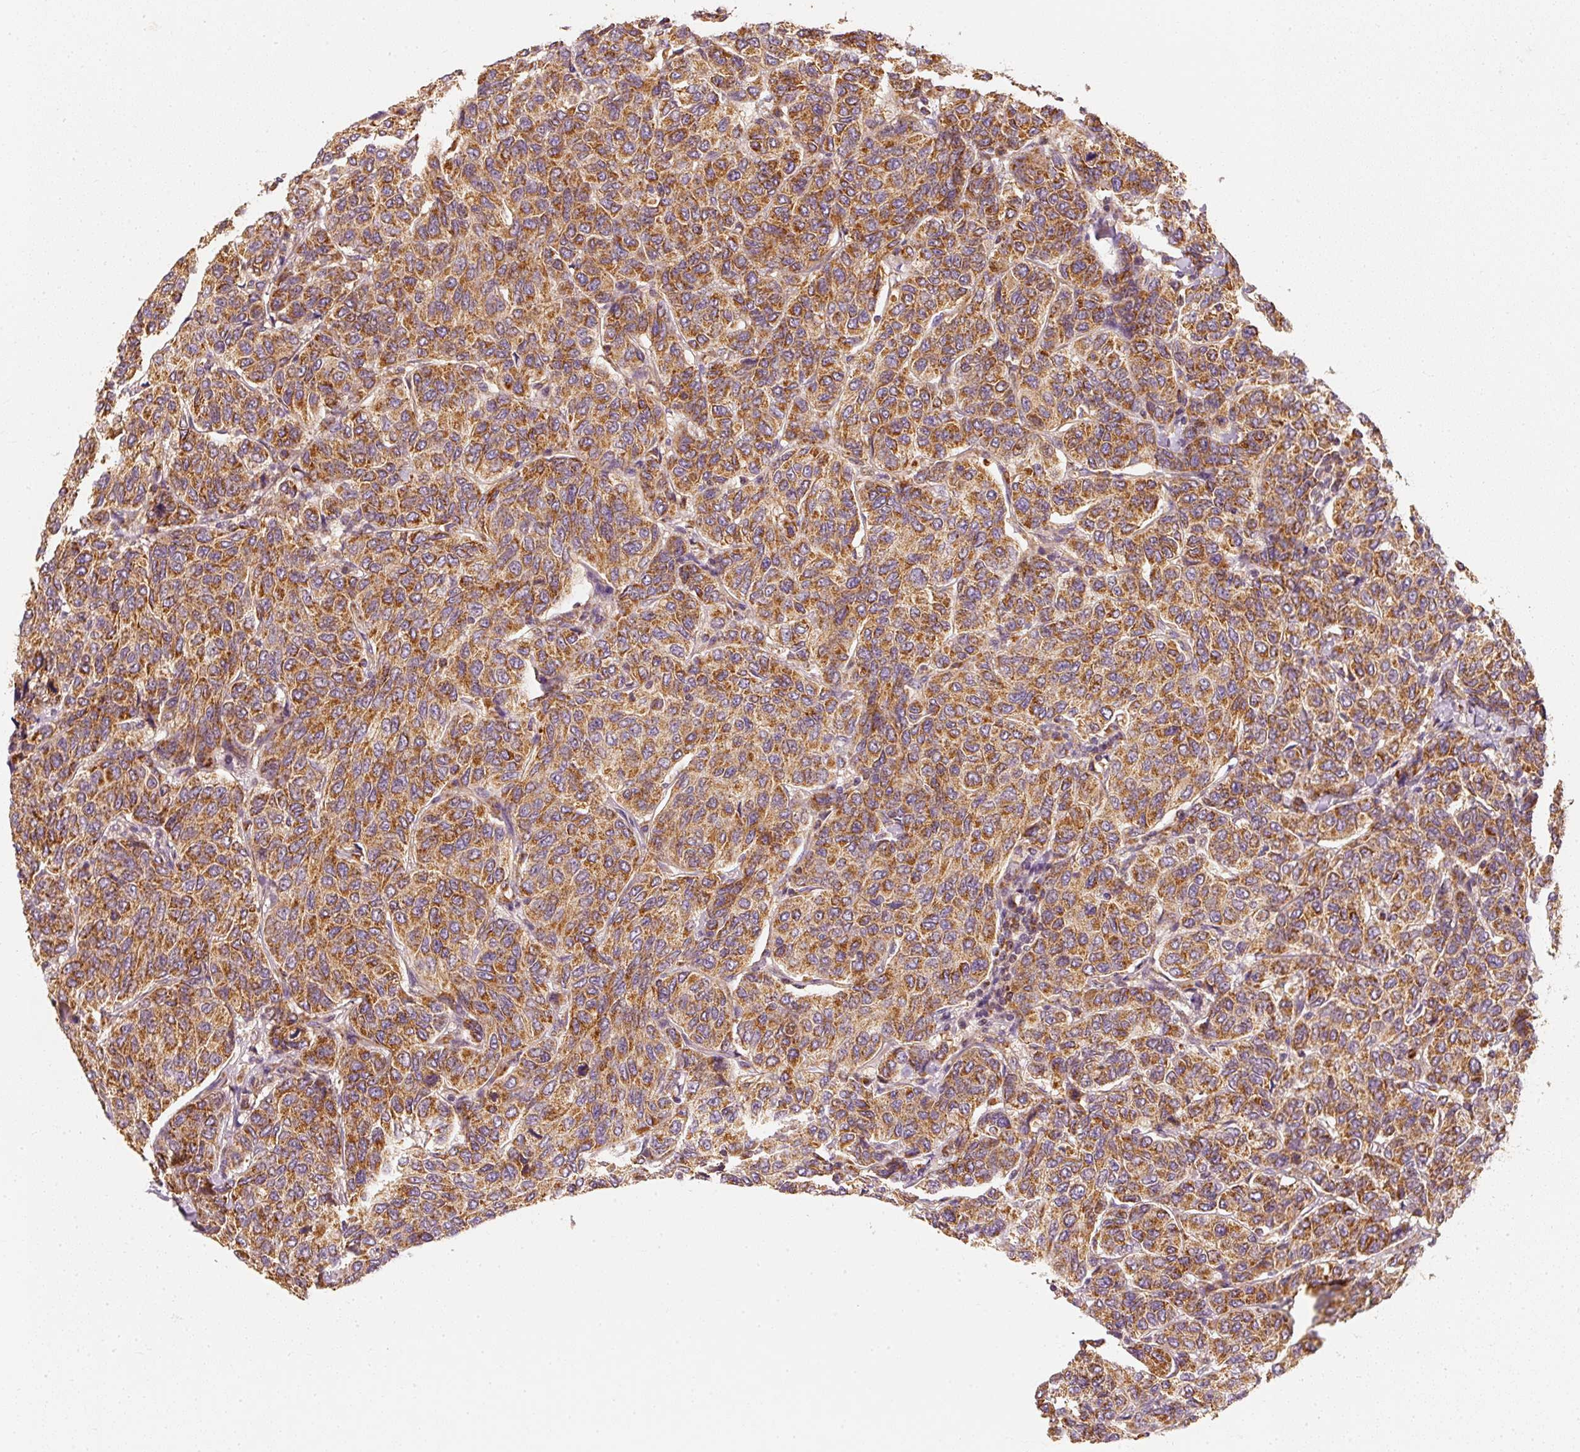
{"staining": {"intensity": "moderate", "quantity": ">75%", "location": "cytoplasmic/membranous"}, "tissue": "breast cancer", "cell_type": "Tumor cells", "image_type": "cancer", "snomed": [{"axis": "morphology", "description": "Duct carcinoma"}, {"axis": "topography", "description": "Breast"}], "caption": "Breast cancer (invasive ductal carcinoma) tissue exhibits moderate cytoplasmic/membranous staining in about >75% of tumor cells, visualized by immunohistochemistry.", "gene": "TOMM40", "patient": {"sex": "female", "age": 55}}